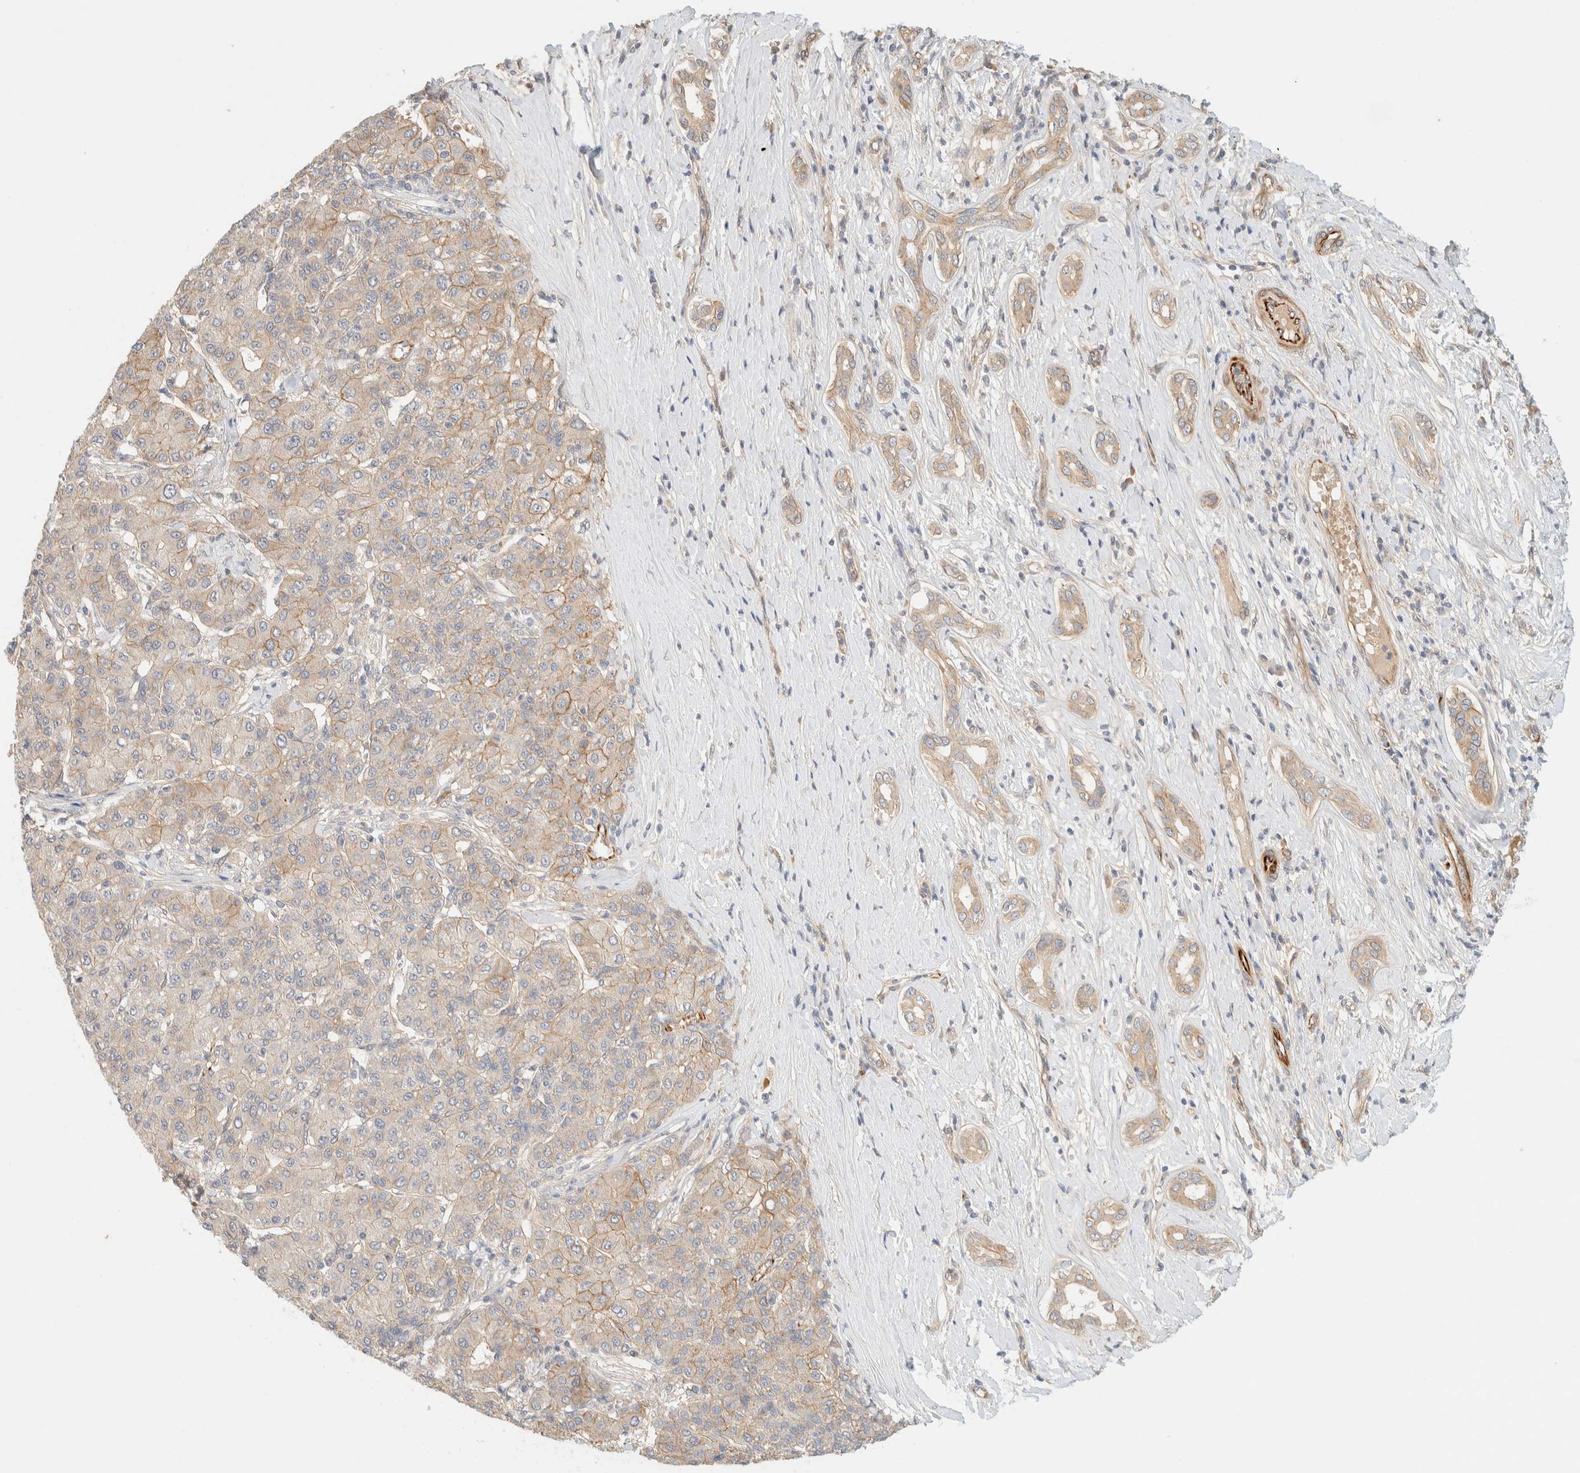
{"staining": {"intensity": "weak", "quantity": ">75%", "location": "cytoplasmic/membranous"}, "tissue": "liver cancer", "cell_type": "Tumor cells", "image_type": "cancer", "snomed": [{"axis": "morphology", "description": "Carcinoma, Hepatocellular, NOS"}, {"axis": "topography", "description": "Liver"}], "caption": "This image reveals immunohistochemistry staining of liver cancer, with low weak cytoplasmic/membranous positivity in about >75% of tumor cells.", "gene": "FAT1", "patient": {"sex": "male", "age": 65}}